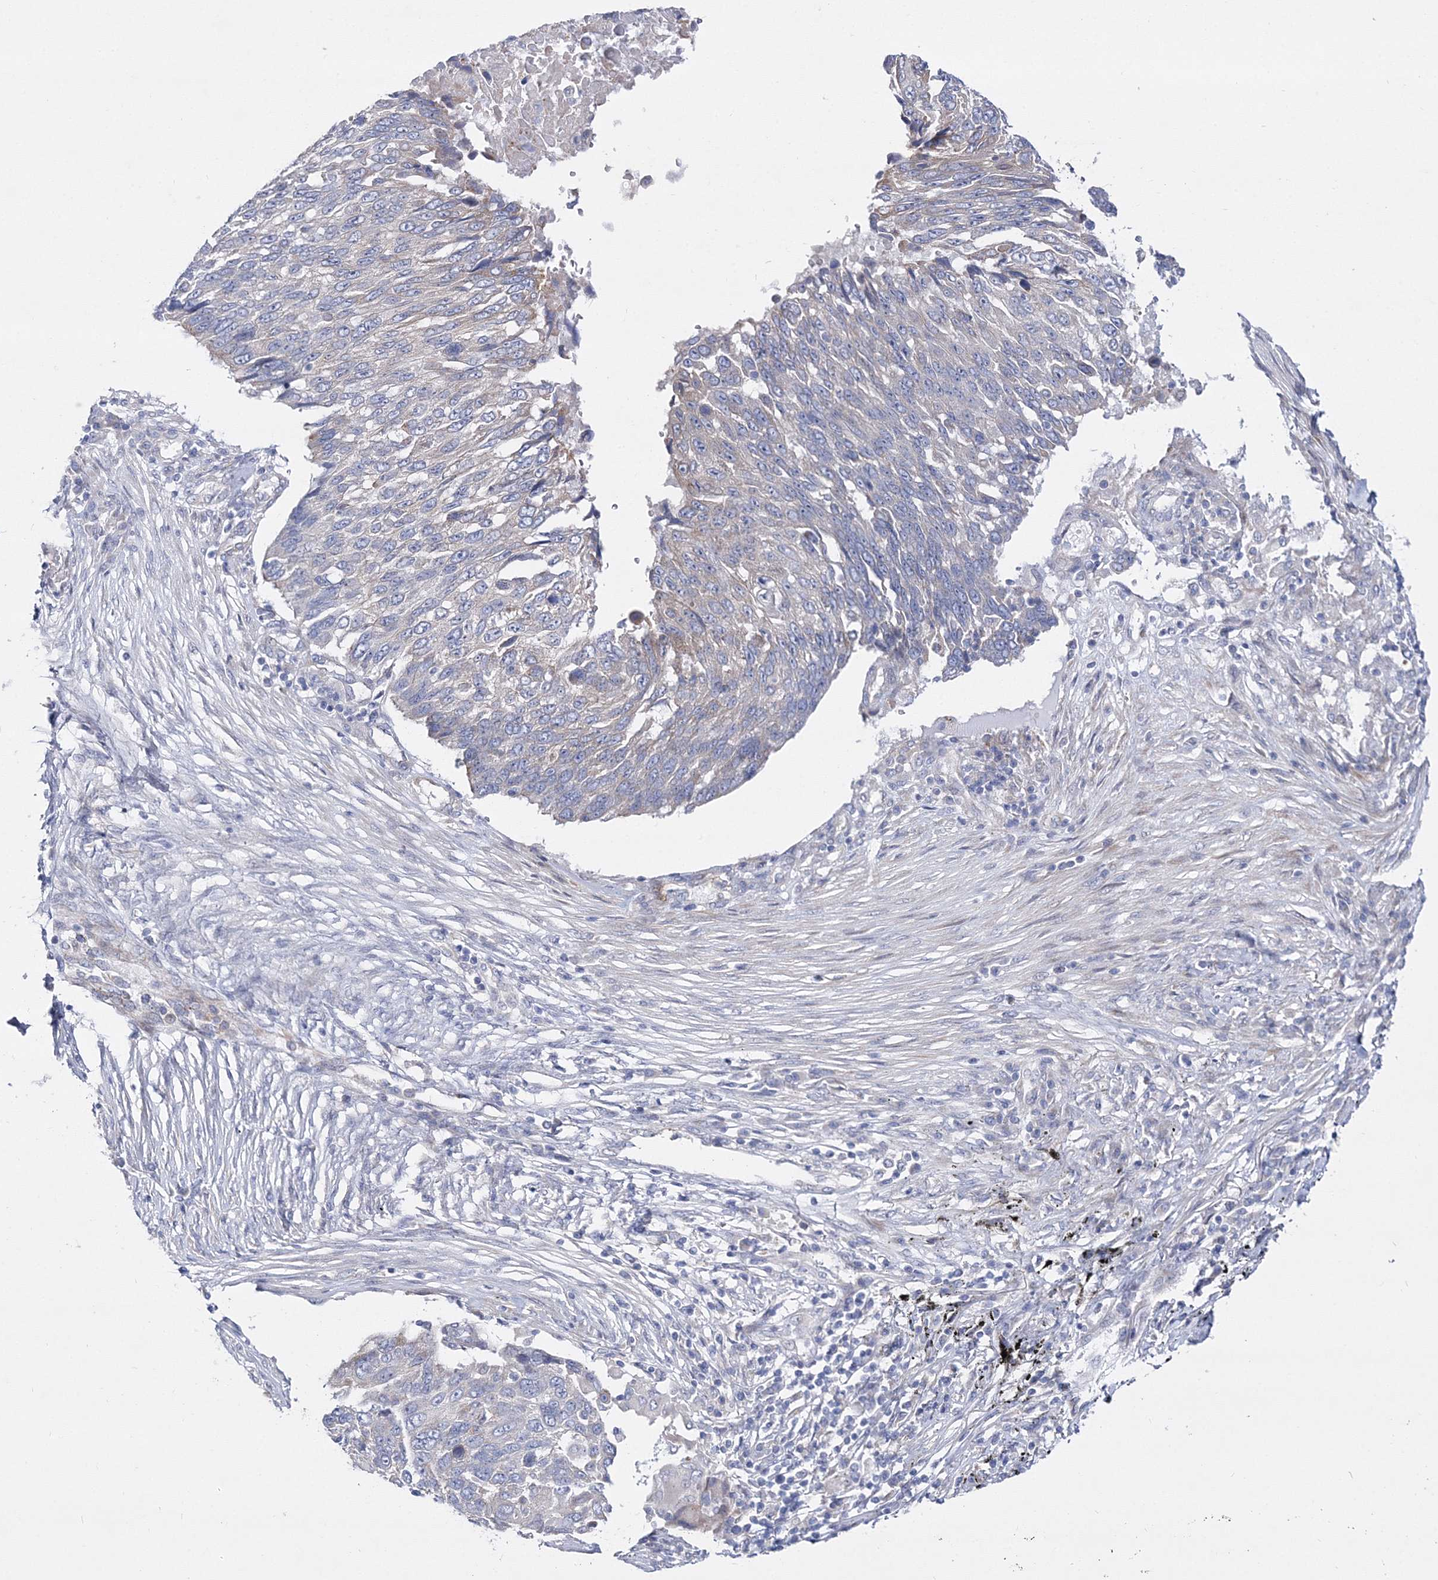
{"staining": {"intensity": "negative", "quantity": "none", "location": "none"}, "tissue": "lung cancer", "cell_type": "Tumor cells", "image_type": "cancer", "snomed": [{"axis": "morphology", "description": "Squamous cell carcinoma, NOS"}, {"axis": "topography", "description": "Lung"}], "caption": "Tumor cells show no significant positivity in lung cancer. (DAB (3,3'-diaminobenzidine) immunohistochemistry (IHC) visualized using brightfield microscopy, high magnification).", "gene": "ARHGAP32", "patient": {"sex": "male", "age": 66}}